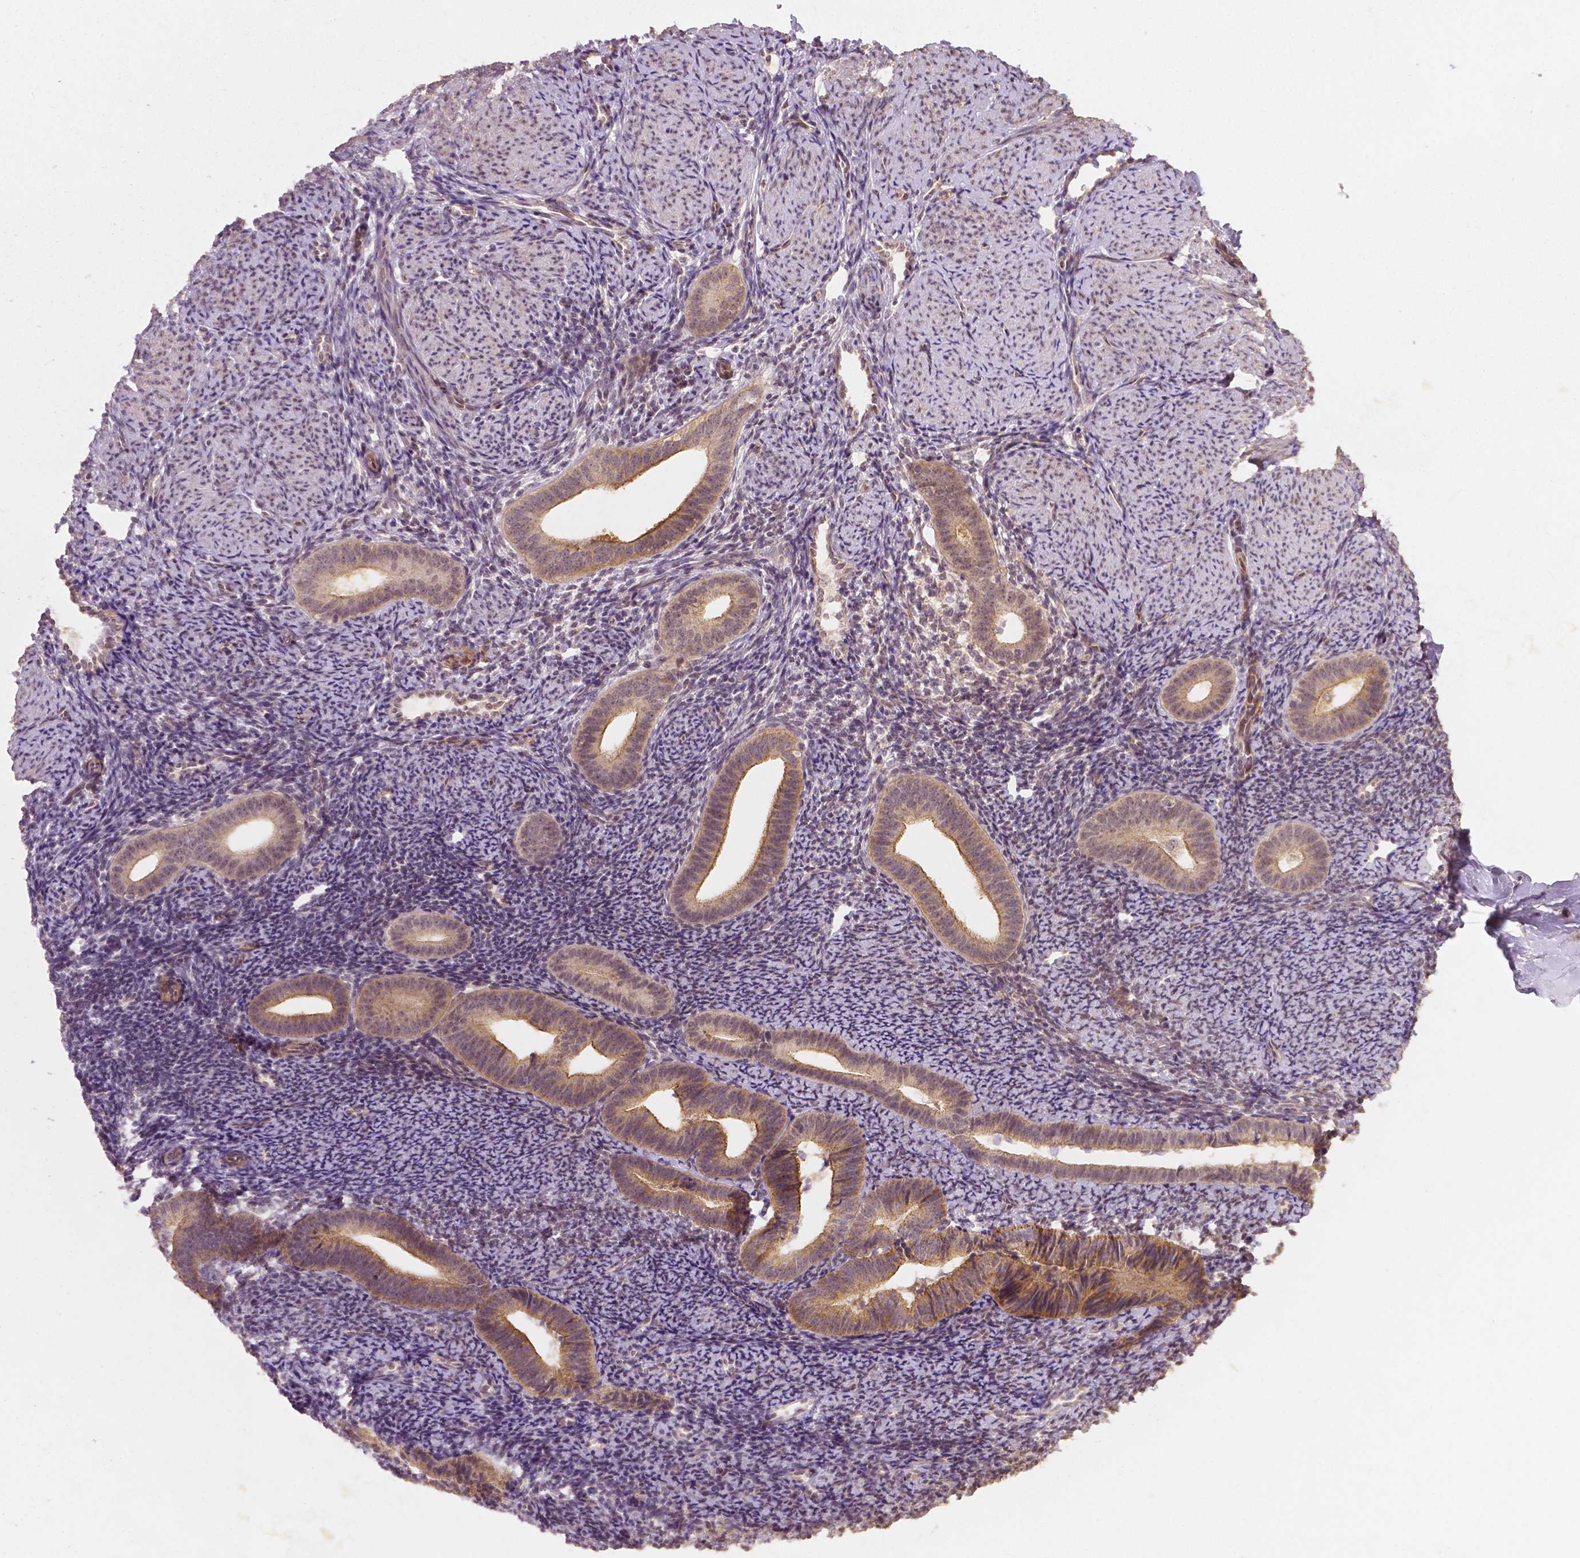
{"staining": {"intensity": "negative", "quantity": "none", "location": "none"}, "tissue": "endometrium", "cell_type": "Cells in endometrial stroma", "image_type": "normal", "snomed": [{"axis": "morphology", "description": "Normal tissue, NOS"}, {"axis": "topography", "description": "Endometrium"}], "caption": "This is a photomicrograph of IHC staining of benign endometrium, which shows no expression in cells in endometrial stroma. The staining is performed using DAB (3,3'-diaminobenzidine) brown chromogen with nuclei counter-stained in using hematoxylin.", "gene": "CLBA1", "patient": {"sex": "female", "age": 39}}